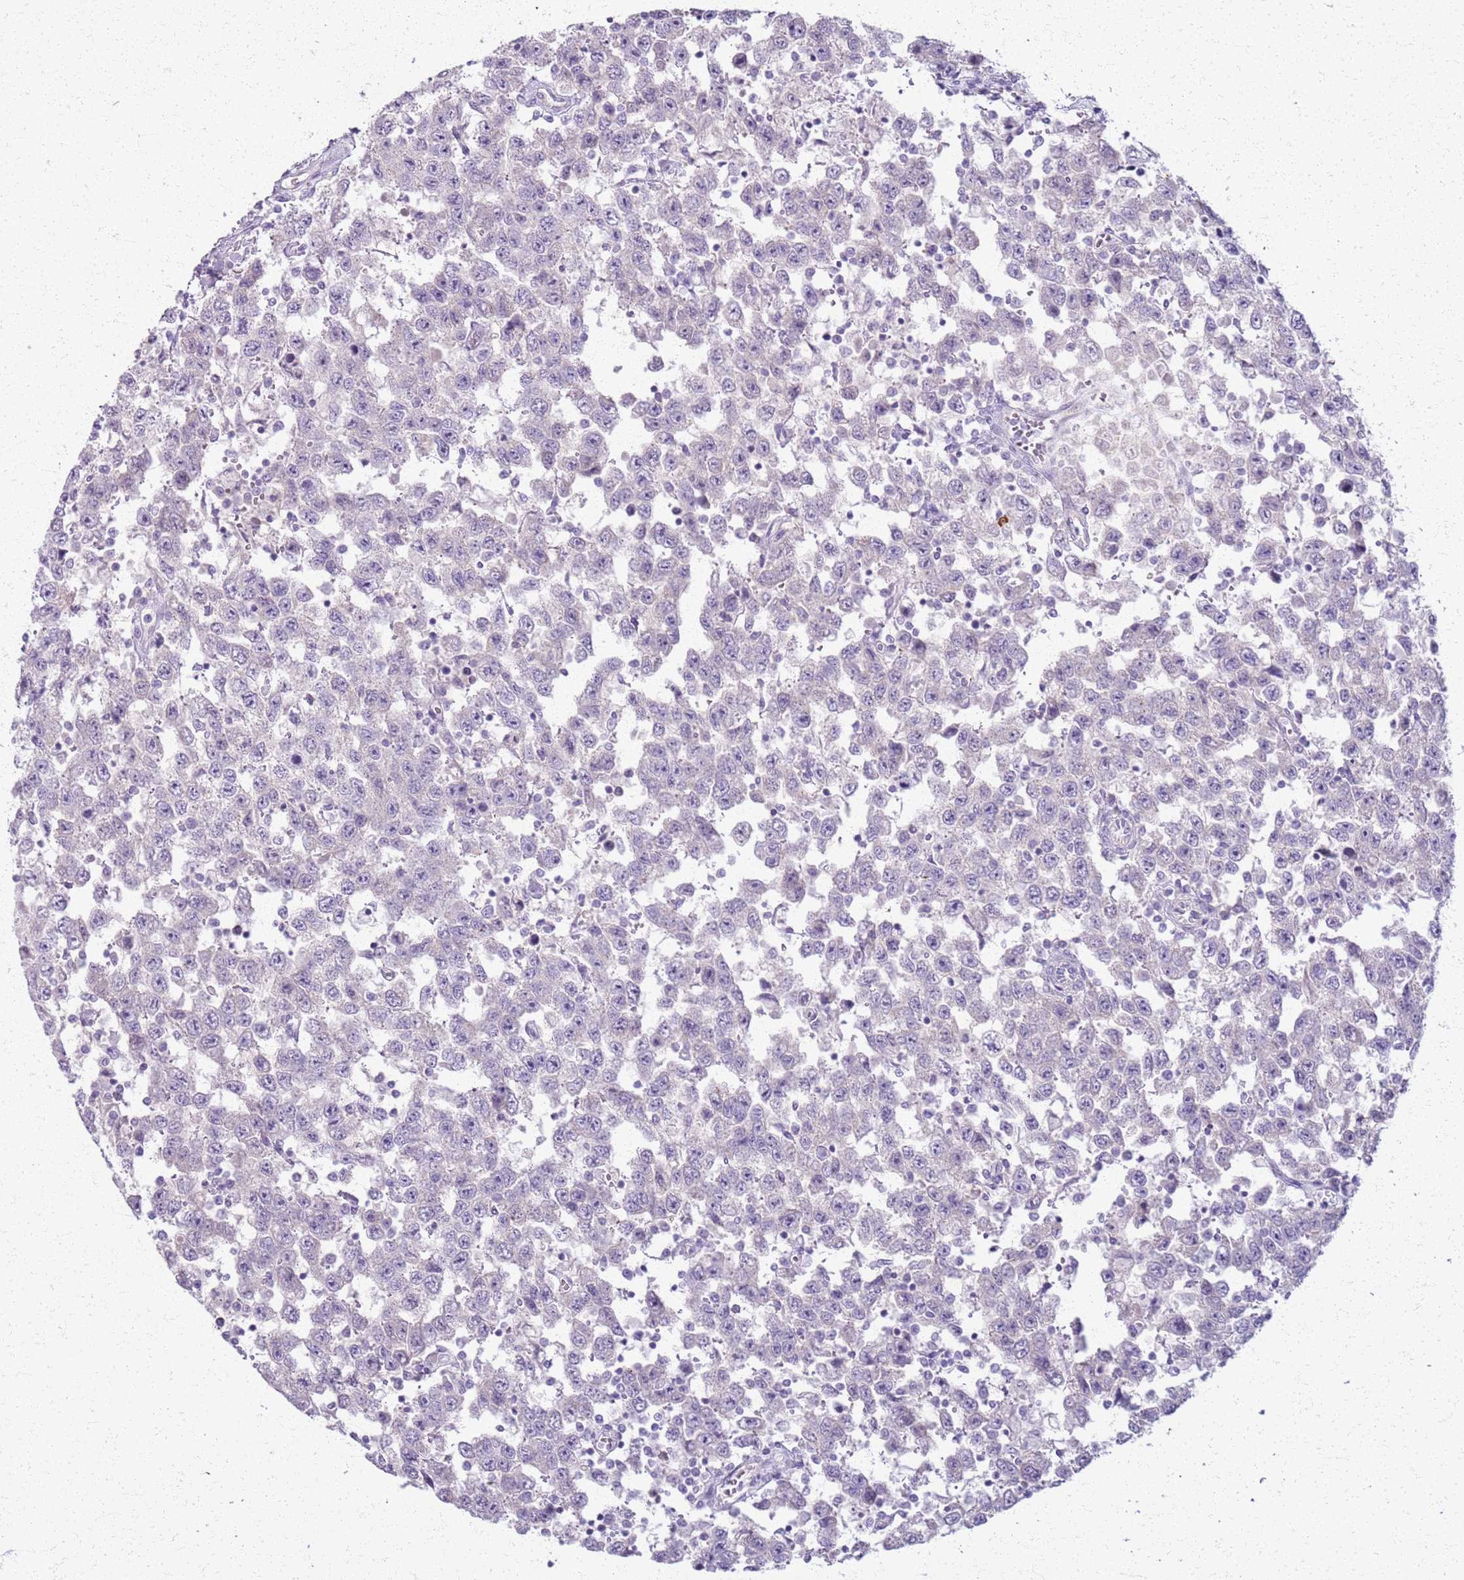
{"staining": {"intensity": "negative", "quantity": "none", "location": "none"}, "tissue": "testis cancer", "cell_type": "Tumor cells", "image_type": "cancer", "snomed": [{"axis": "morphology", "description": "Seminoma, NOS"}, {"axis": "topography", "description": "Testis"}], "caption": "This histopathology image is of testis cancer stained with IHC to label a protein in brown with the nuclei are counter-stained blue. There is no staining in tumor cells.", "gene": "CSRP3", "patient": {"sex": "male", "age": 41}}